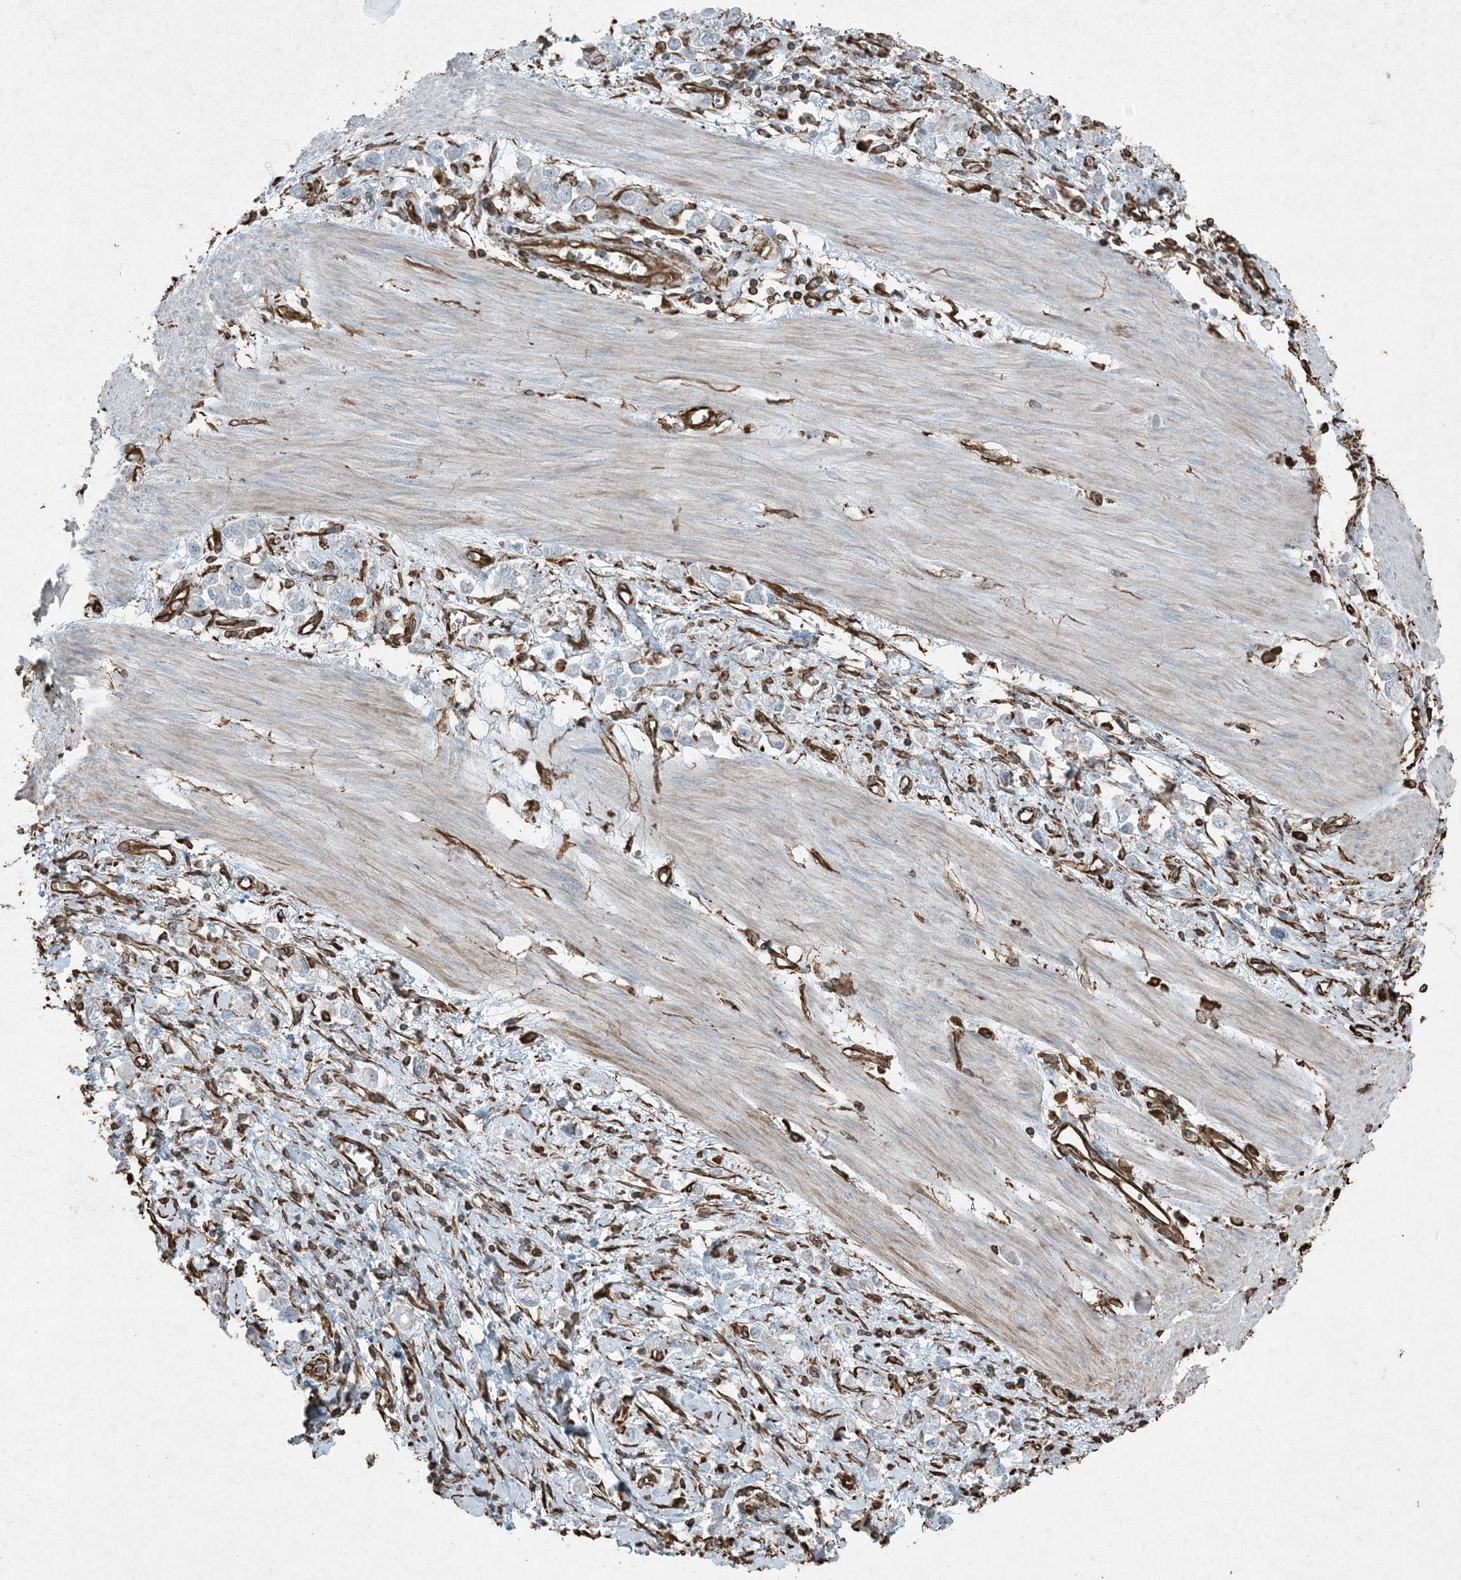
{"staining": {"intensity": "negative", "quantity": "none", "location": "none"}, "tissue": "stomach cancer", "cell_type": "Tumor cells", "image_type": "cancer", "snomed": [{"axis": "morphology", "description": "Adenocarcinoma, NOS"}, {"axis": "topography", "description": "Stomach"}], "caption": "Immunohistochemistry photomicrograph of human adenocarcinoma (stomach) stained for a protein (brown), which displays no staining in tumor cells. Nuclei are stained in blue.", "gene": "RYK", "patient": {"sex": "female", "age": 76}}